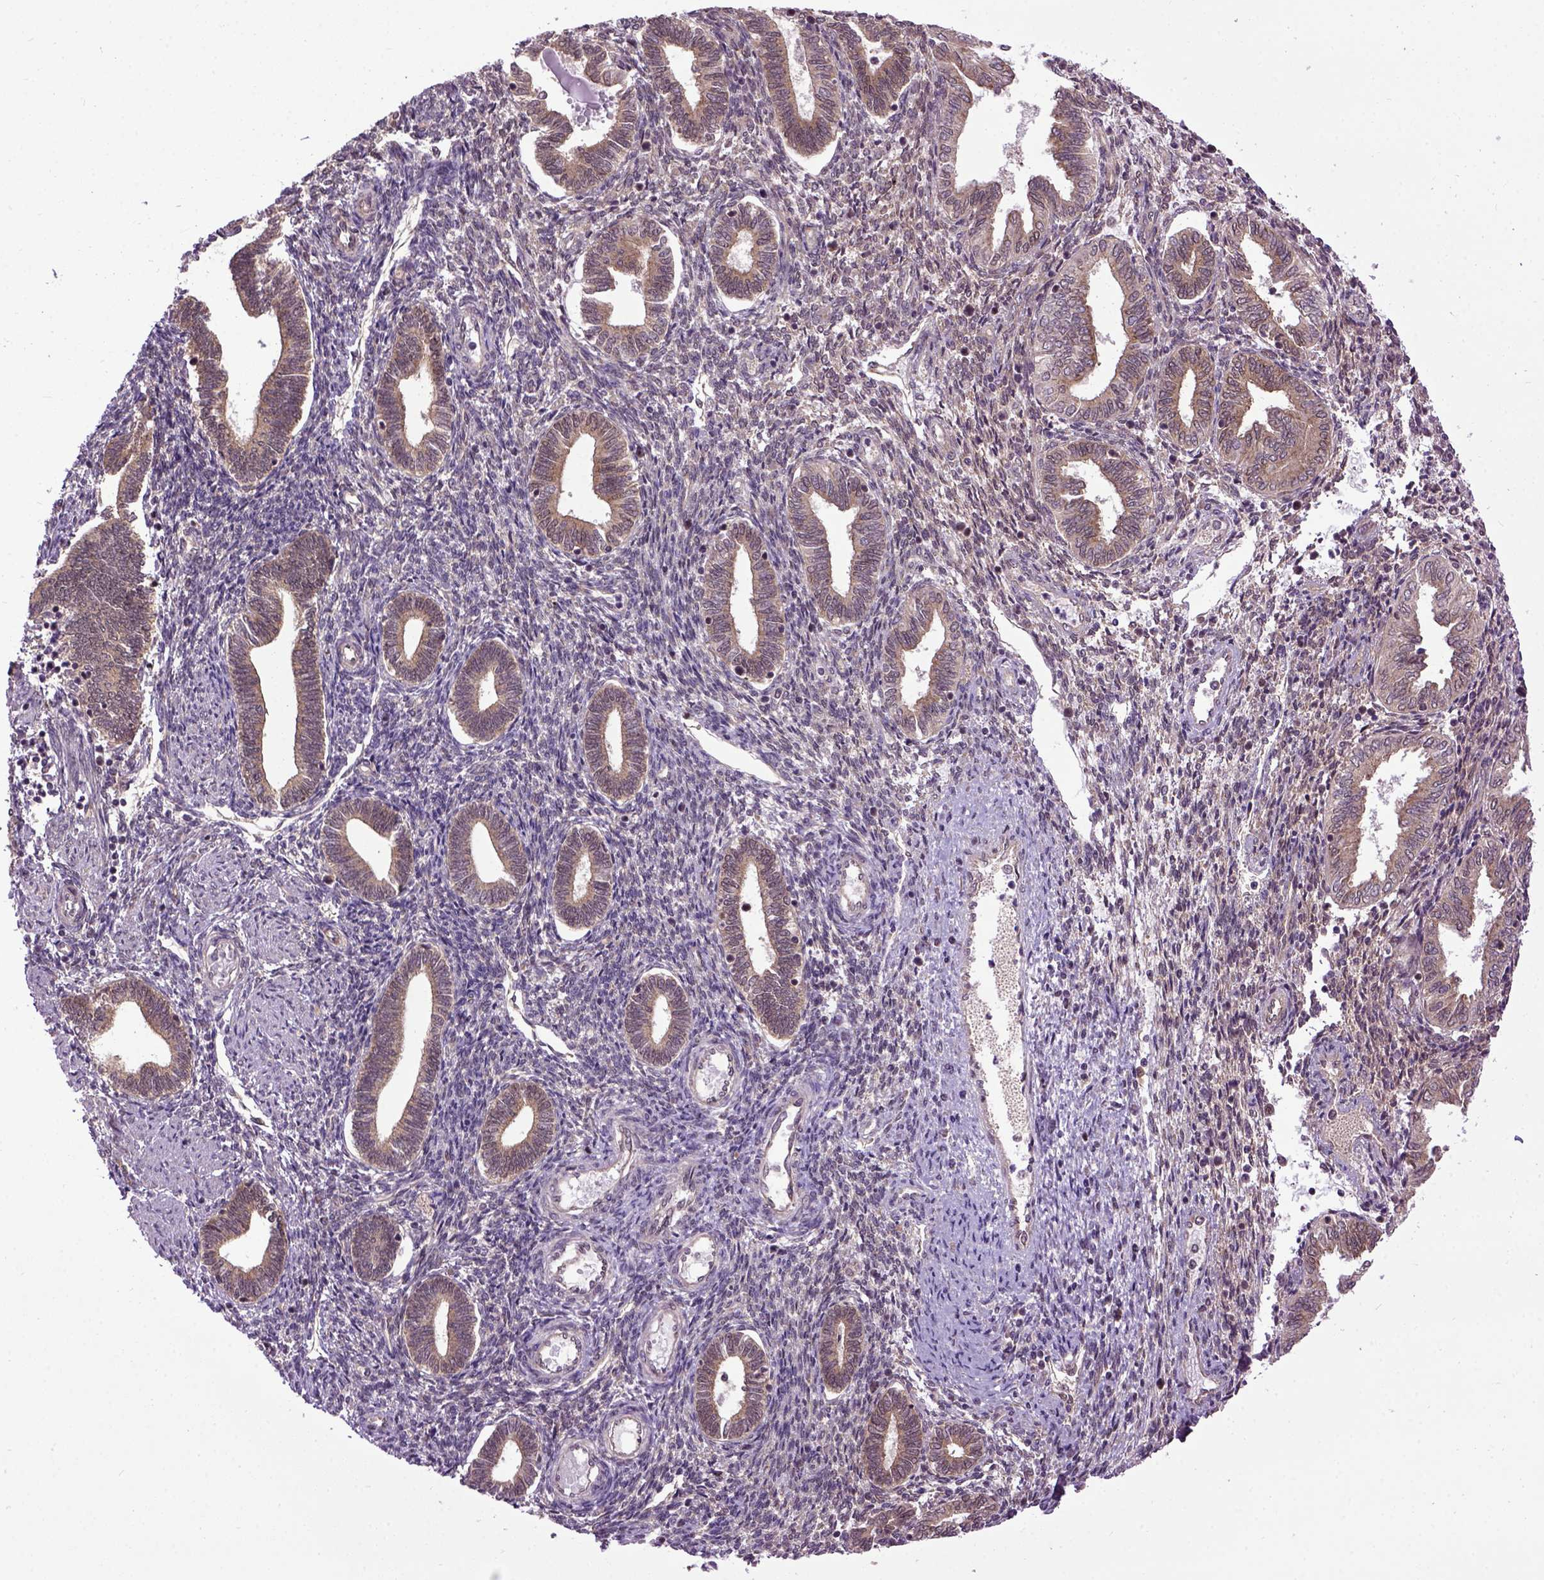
{"staining": {"intensity": "weak", "quantity": "25%-75%", "location": "cytoplasmic/membranous"}, "tissue": "endometrium", "cell_type": "Cells in endometrial stroma", "image_type": "normal", "snomed": [{"axis": "morphology", "description": "Normal tissue, NOS"}, {"axis": "topography", "description": "Endometrium"}], "caption": "Weak cytoplasmic/membranous protein staining is present in about 25%-75% of cells in endometrial stroma in endometrium. Nuclei are stained in blue.", "gene": "WDR48", "patient": {"sex": "female", "age": 42}}